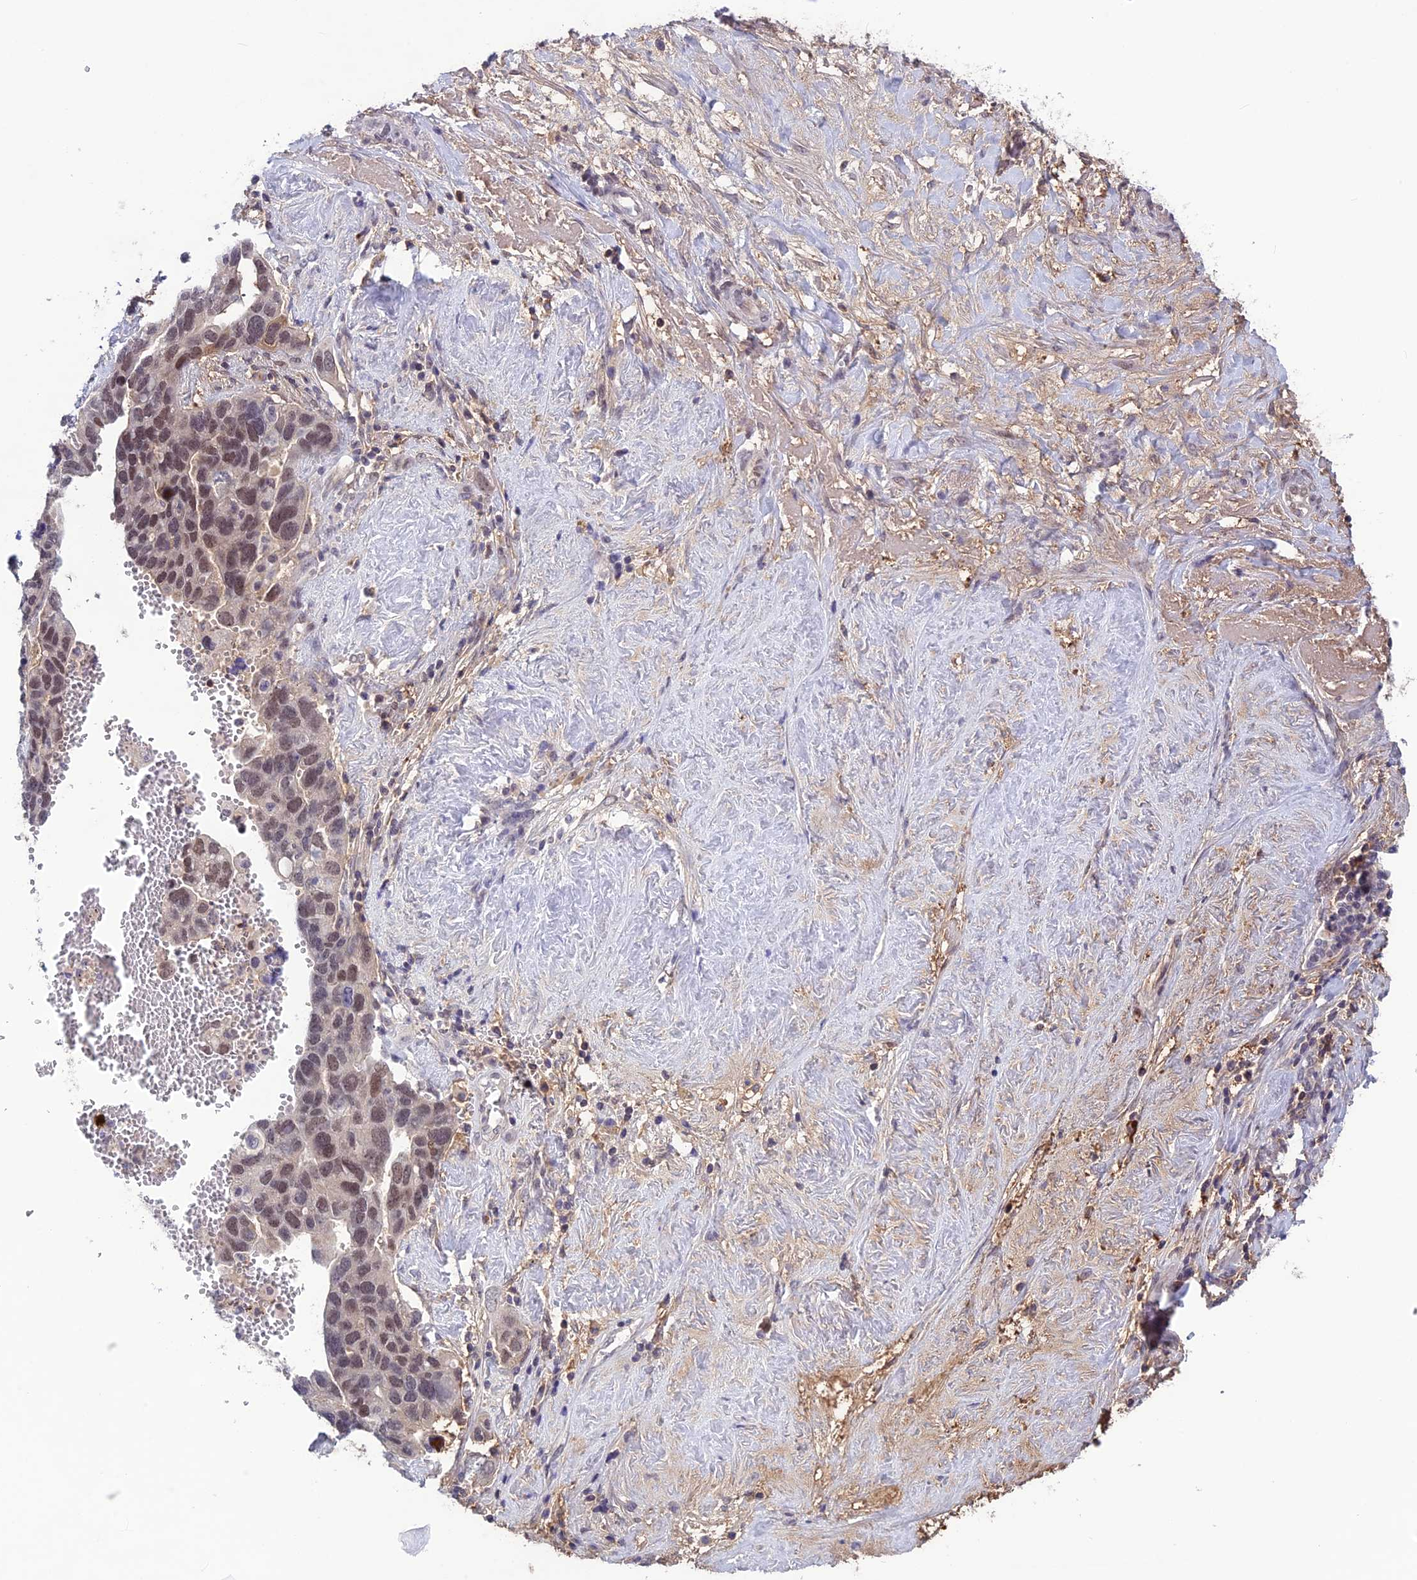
{"staining": {"intensity": "weak", "quantity": "<25%", "location": "nuclear"}, "tissue": "ovarian cancer", "cell_type": "Tumor cells", "image_type": "cancer", "snomed": [{"axis": "morphology", "description": "Cystadenocarcinoma, serous, NOS"}, {"axis": "topography", "description": "Ovary"}], "caption": "High power microscopy histopathology image of an immunohistochemistry (IHC) image of ovarian serous cystadenocarcinoma, revealing no significant positivity in tumor cells.", "gene": "FKBPL", "patient": {"sex": "female", "age": 54}}